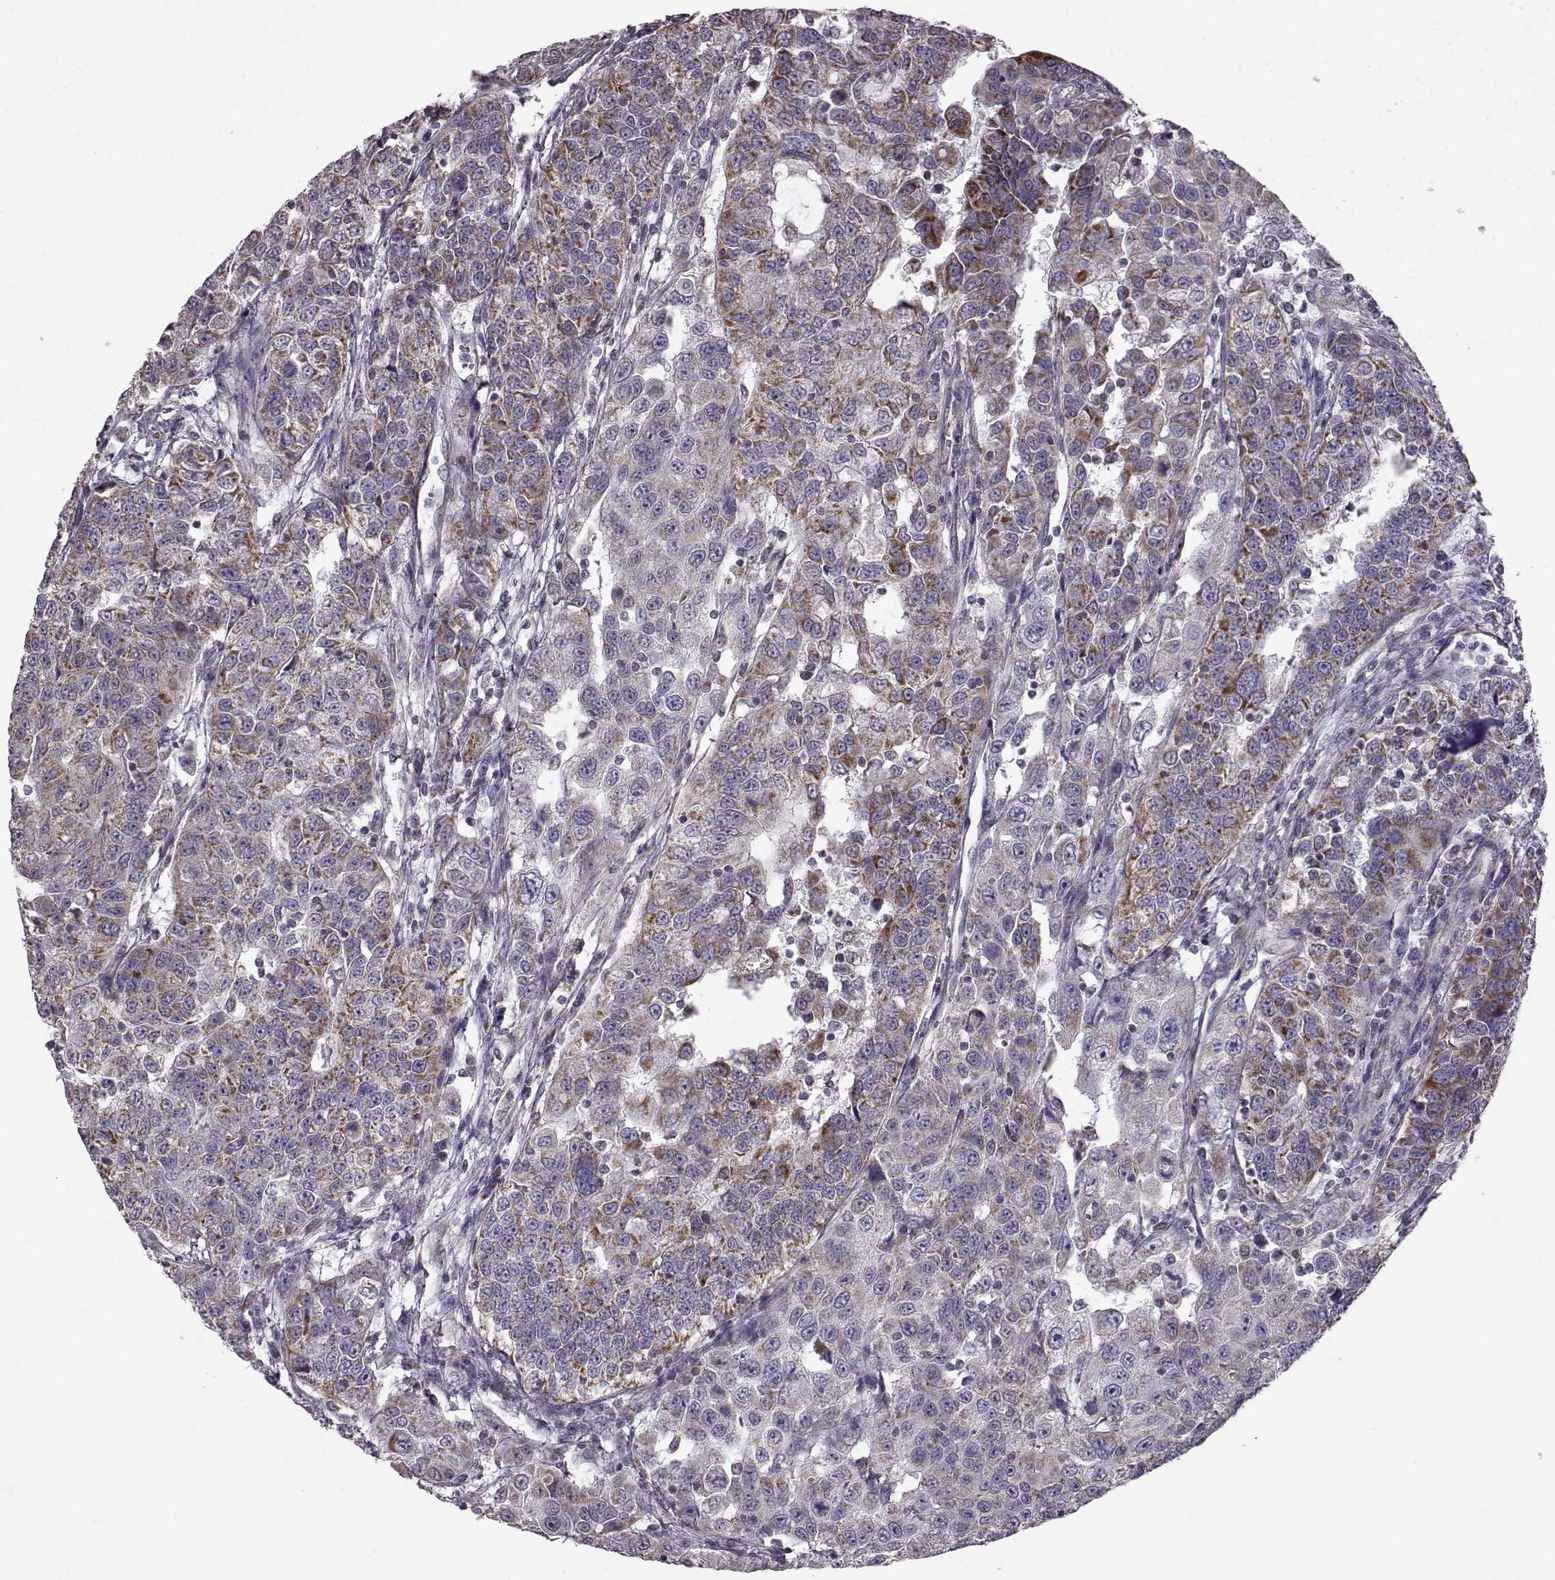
{"staining": {"intensity": "moderate", "quantity": ">75%", "location": "cytoplasmic/membranous"}, "tissue": "urothelial cancer", "cell_type": "Tumor cells", "image_type": "cancer", "snomed": [{"axis": "morphology", "description": "Urothelial carcinoma, NOS"}, {"axis": "morphology", "description": "Urothelial carcinoma, High grade"}, {"axis": "topography", "description": "Urinary bladder"}], "caption": "Urothelial cancer stained with a brown dye reveals moderate cytoplasmic/membranous positive positivity in about >75% of tumor cells.", "gene": "FAM8A1", "patient": {"sex": "female", "age": 73}}